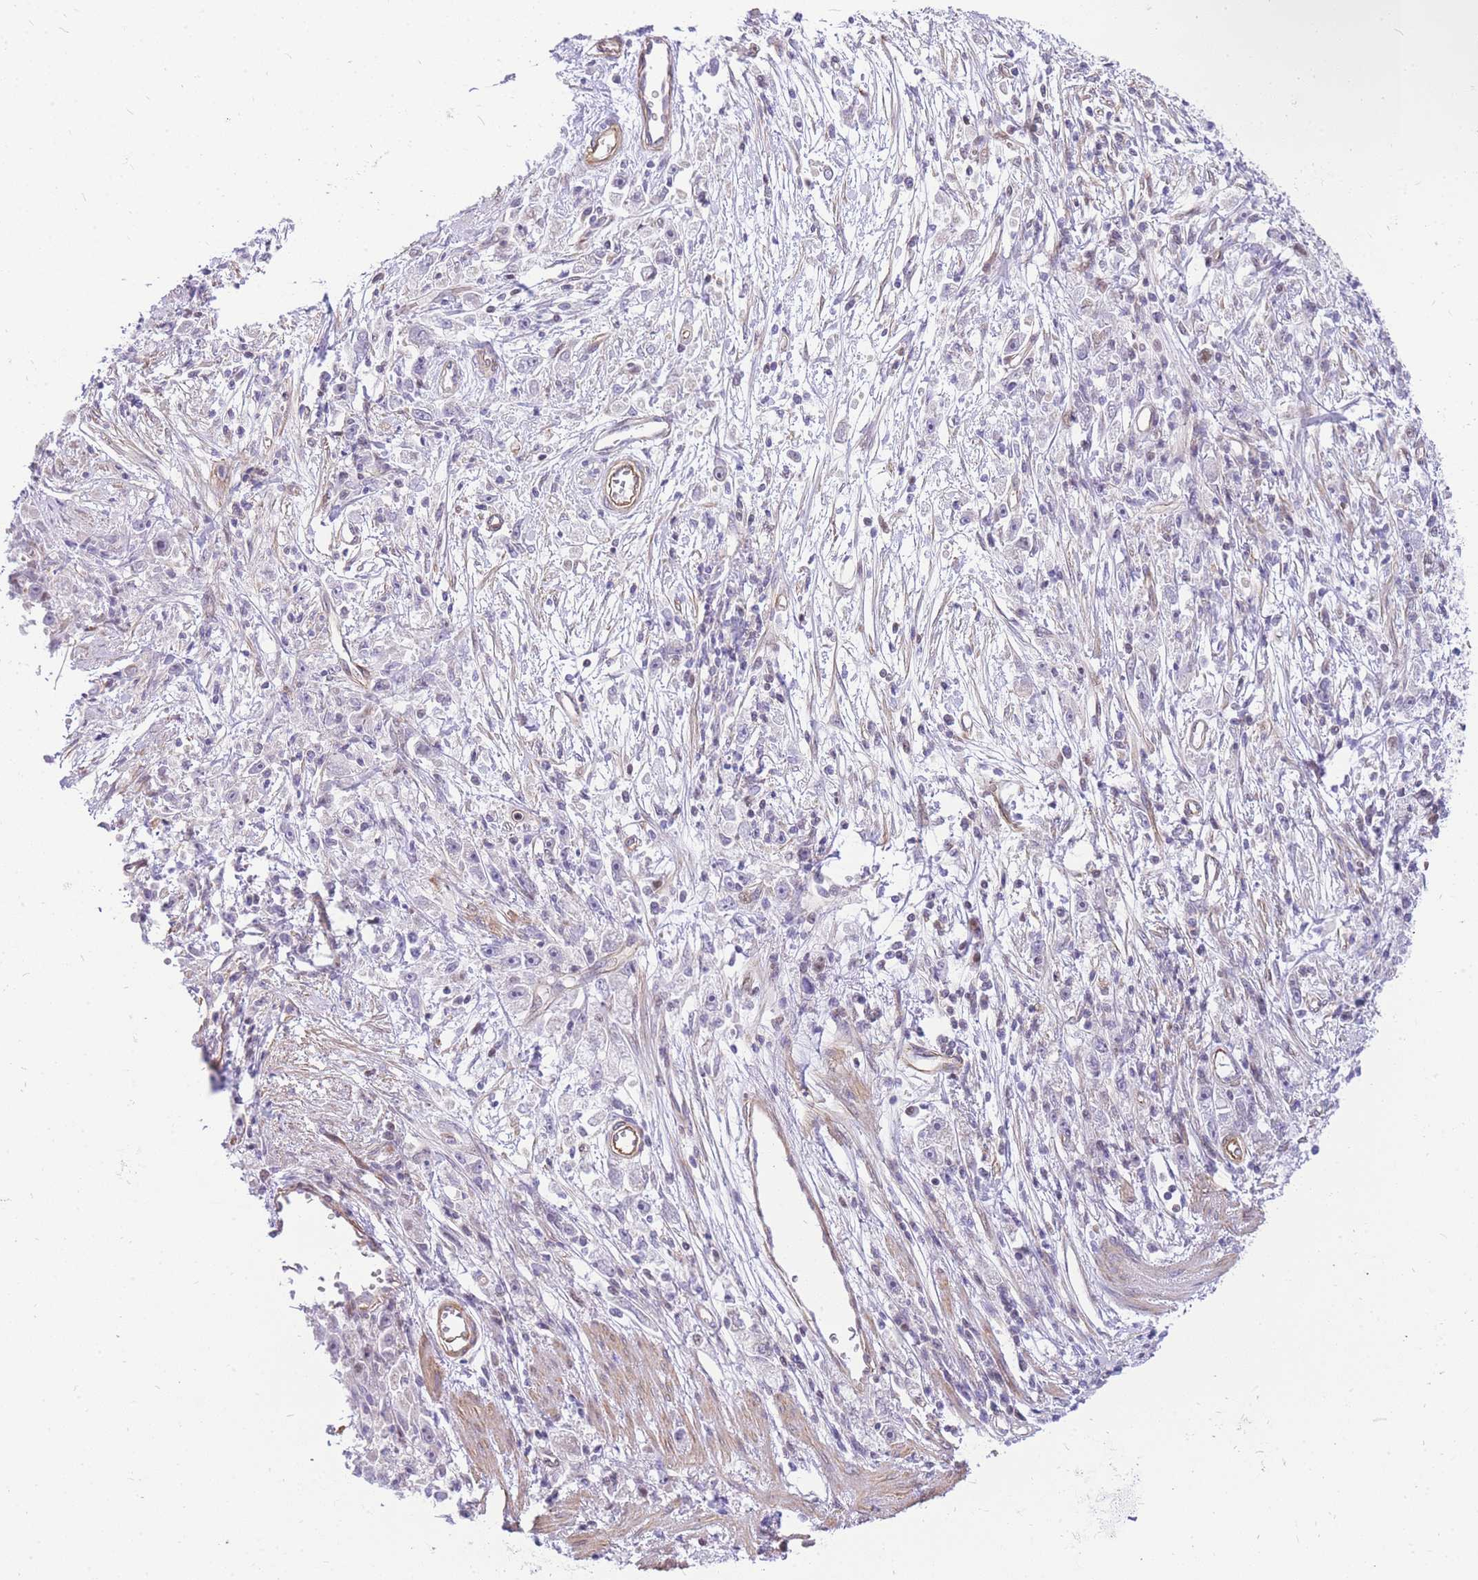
{"staining": {"intensity": "negative", "quantity": "none", "location": "none"}, "tissue": "stomach cancer", "cell_type": "Tumor cells", "image_type": "cancer", "snomed": [{"axis": "morphology", "description": "Adenocarcinoma, NOS"}, {"axis": "topography", "description": "Stomach"}], "caption": "DAB immunohistochemical staining of stomach cancer demonstrates no significant positivity in tumor cells. The staining is performed using DAB brown chromogen with nuclei counter-stained in using hematoxylin.", "gene": "S100PBP", "patient": {"sex": "female", "age": 59}}